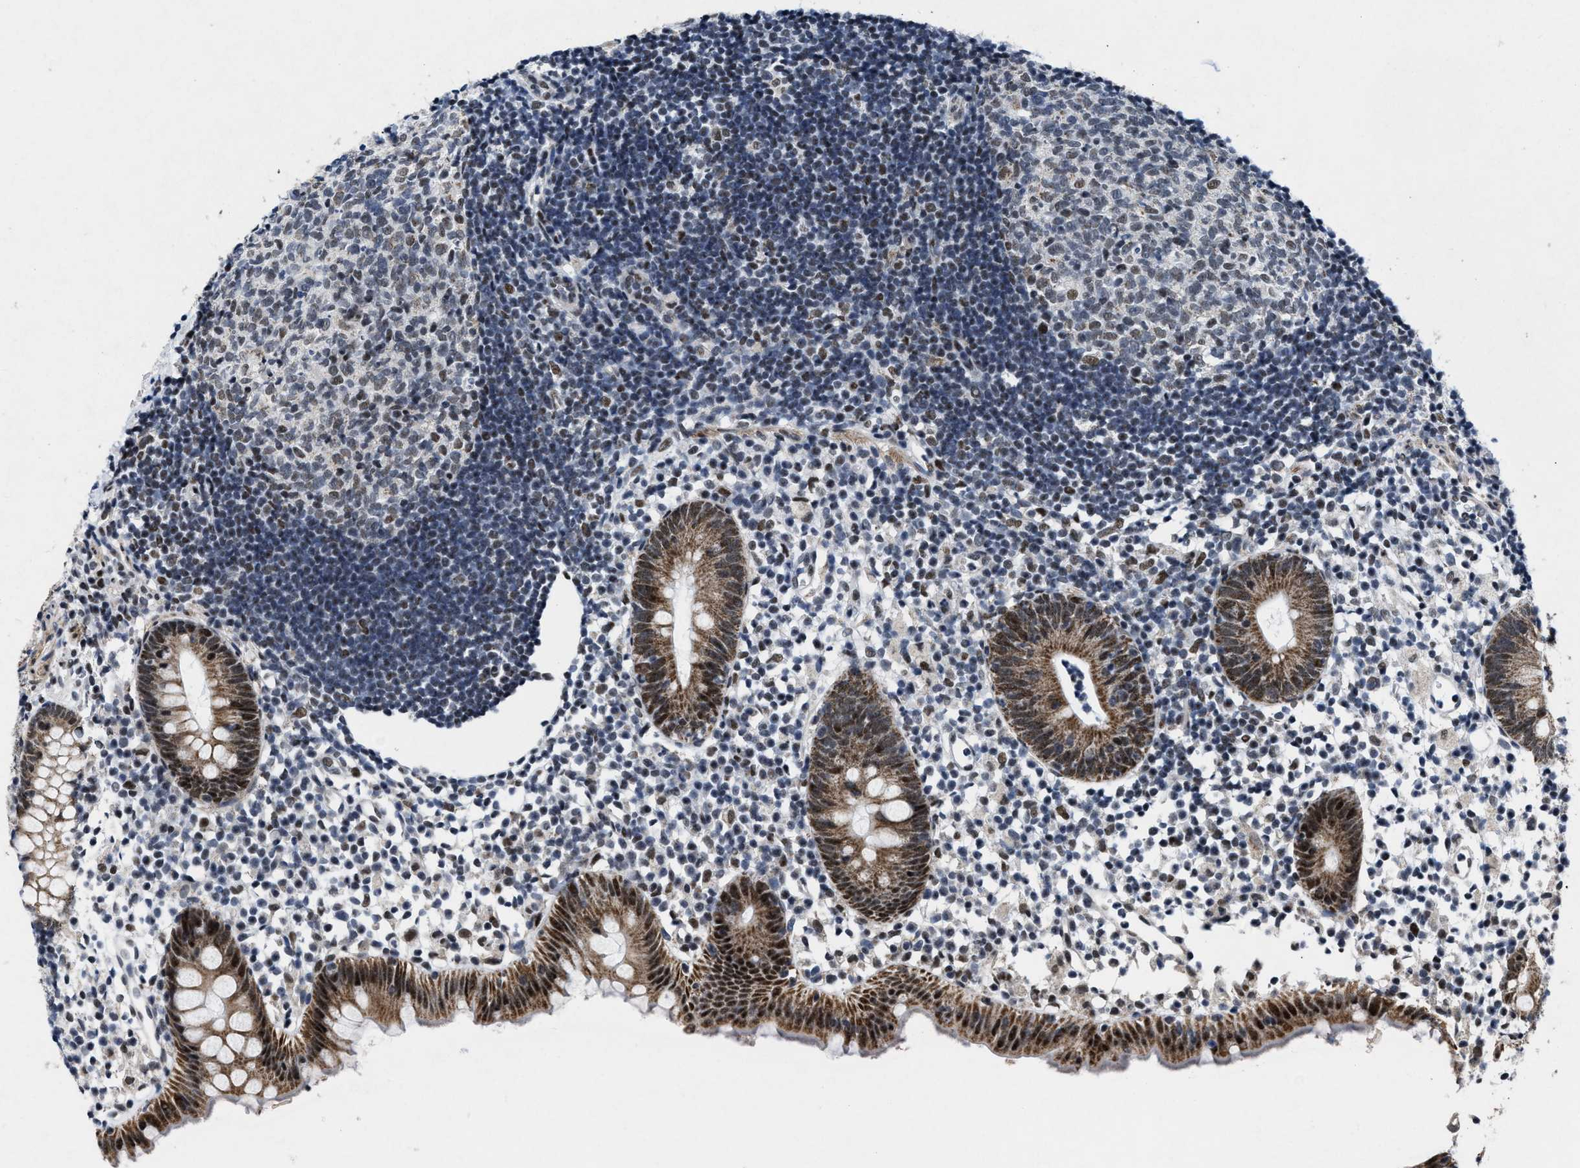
{"staining": {"intensity": "moderate", "quantity": ">75%", "location": "cytoplasmic/membranous,nuclear"}, "tissue": "appendix", "cell_type": "Glandular cells", "image_type": "normal", "snomed": [{"axis": "morphology", "description": "Normal tissue, NOS"}, {"axis": "topography", "description": "Appendix"}], "caption": "Moderate cytoplasmic/membranous,nuclear positivity for a protein is seen in about >75% of glandular cells of normal appendix using IHC.", "gene": "ID3", "patient": {"sex": "female", "age": 20}}